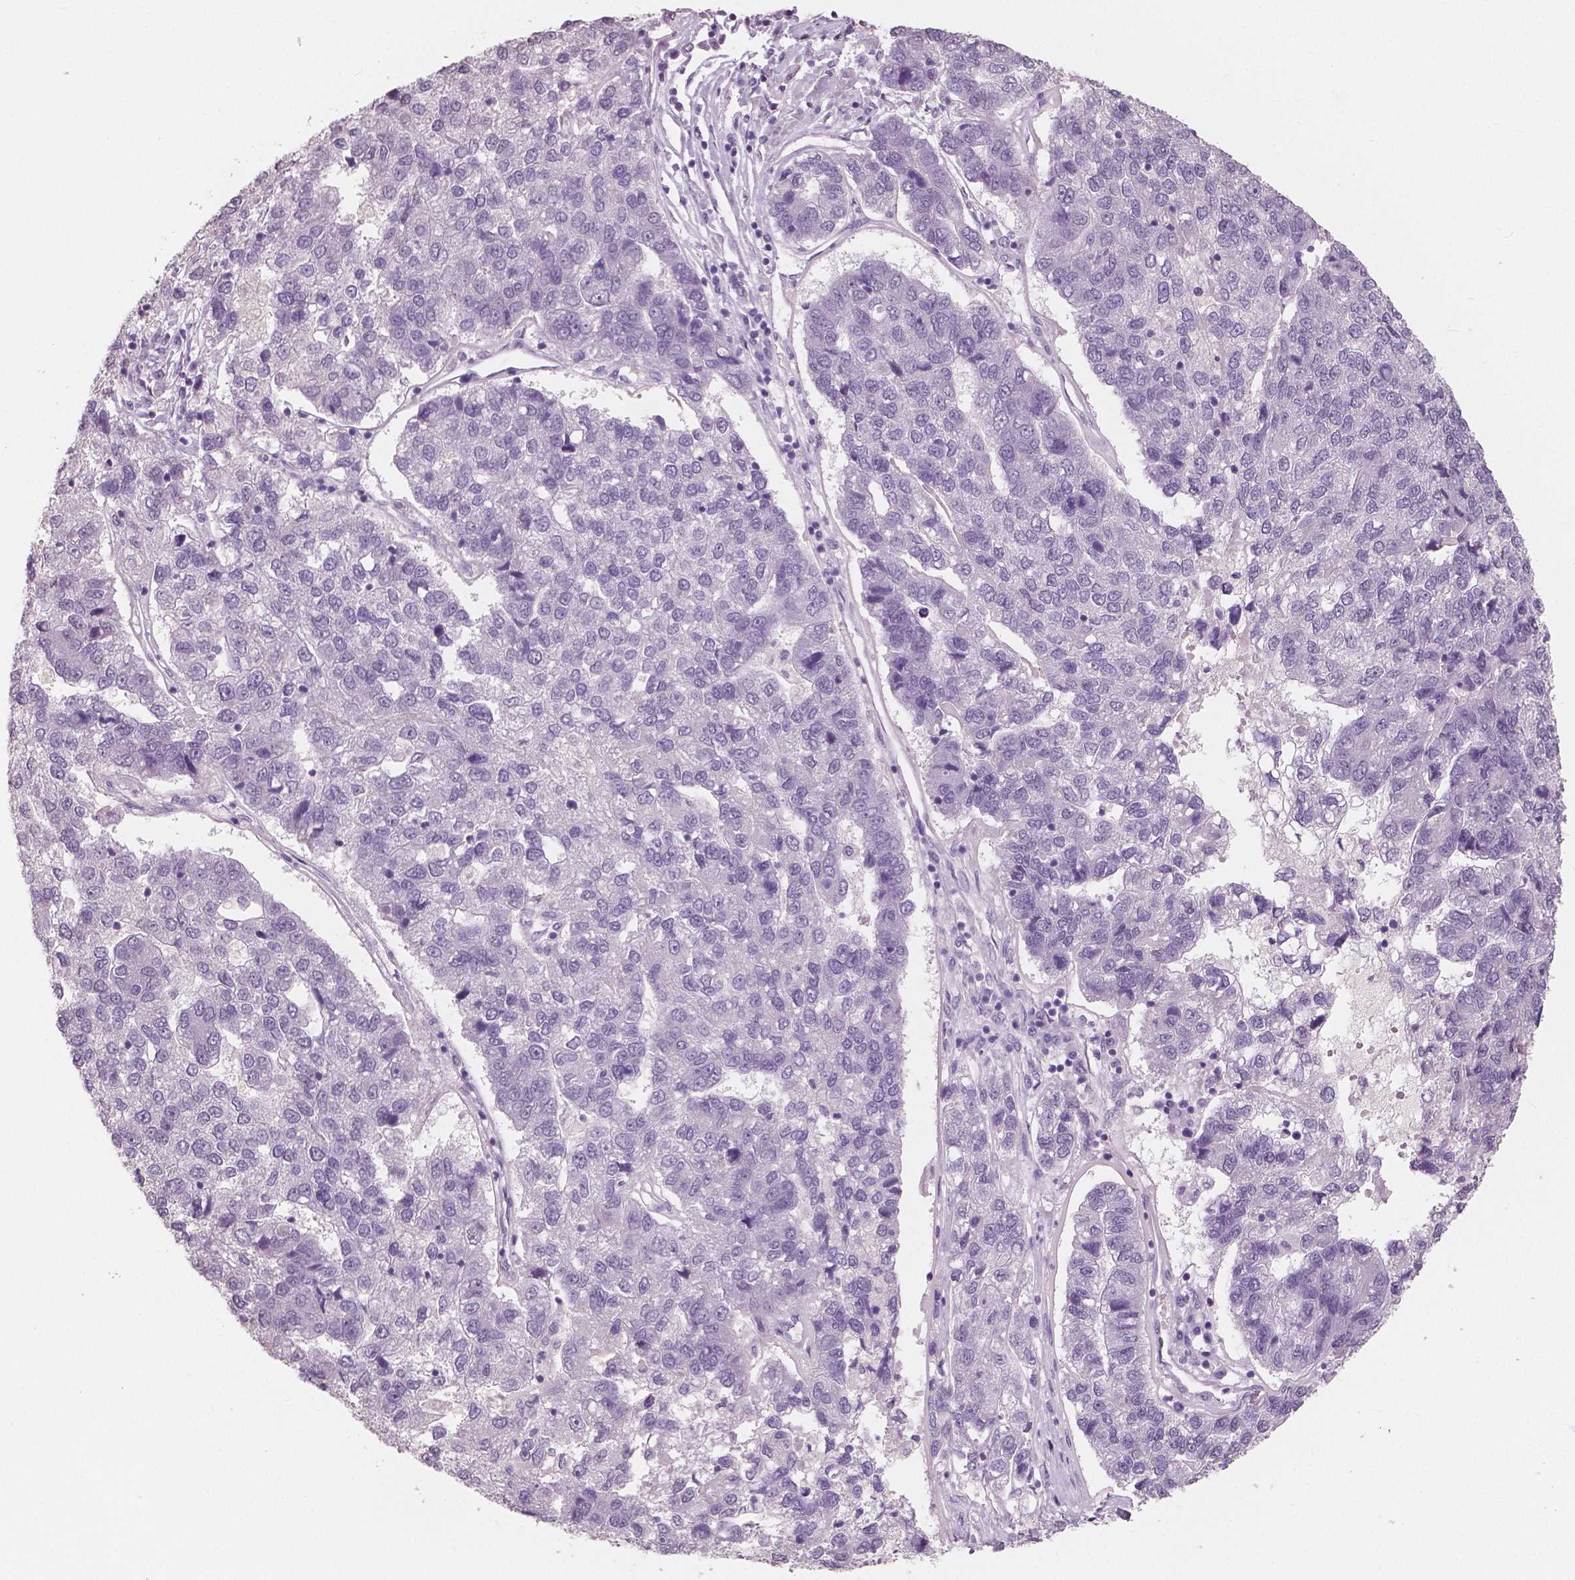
{"staining": {"intensity": "negative", "quantity": "none", "location": "none"}, "tissue": "pancreatic cancer", "cell_type": "Tumor cells", "image_type": "cancer", "snomed": [{"axis": "morphology", "description": "Adenocarcinoma, NOS"}, {"axis": "topography", "description": "Pancreas"}], "caption": "Protein analysis of pancreatic adenocarcinoma exhibits no significant positivity in tumor cells.", "gene": "NECAB1", "patient": {"sex": "female", "age": 61}}